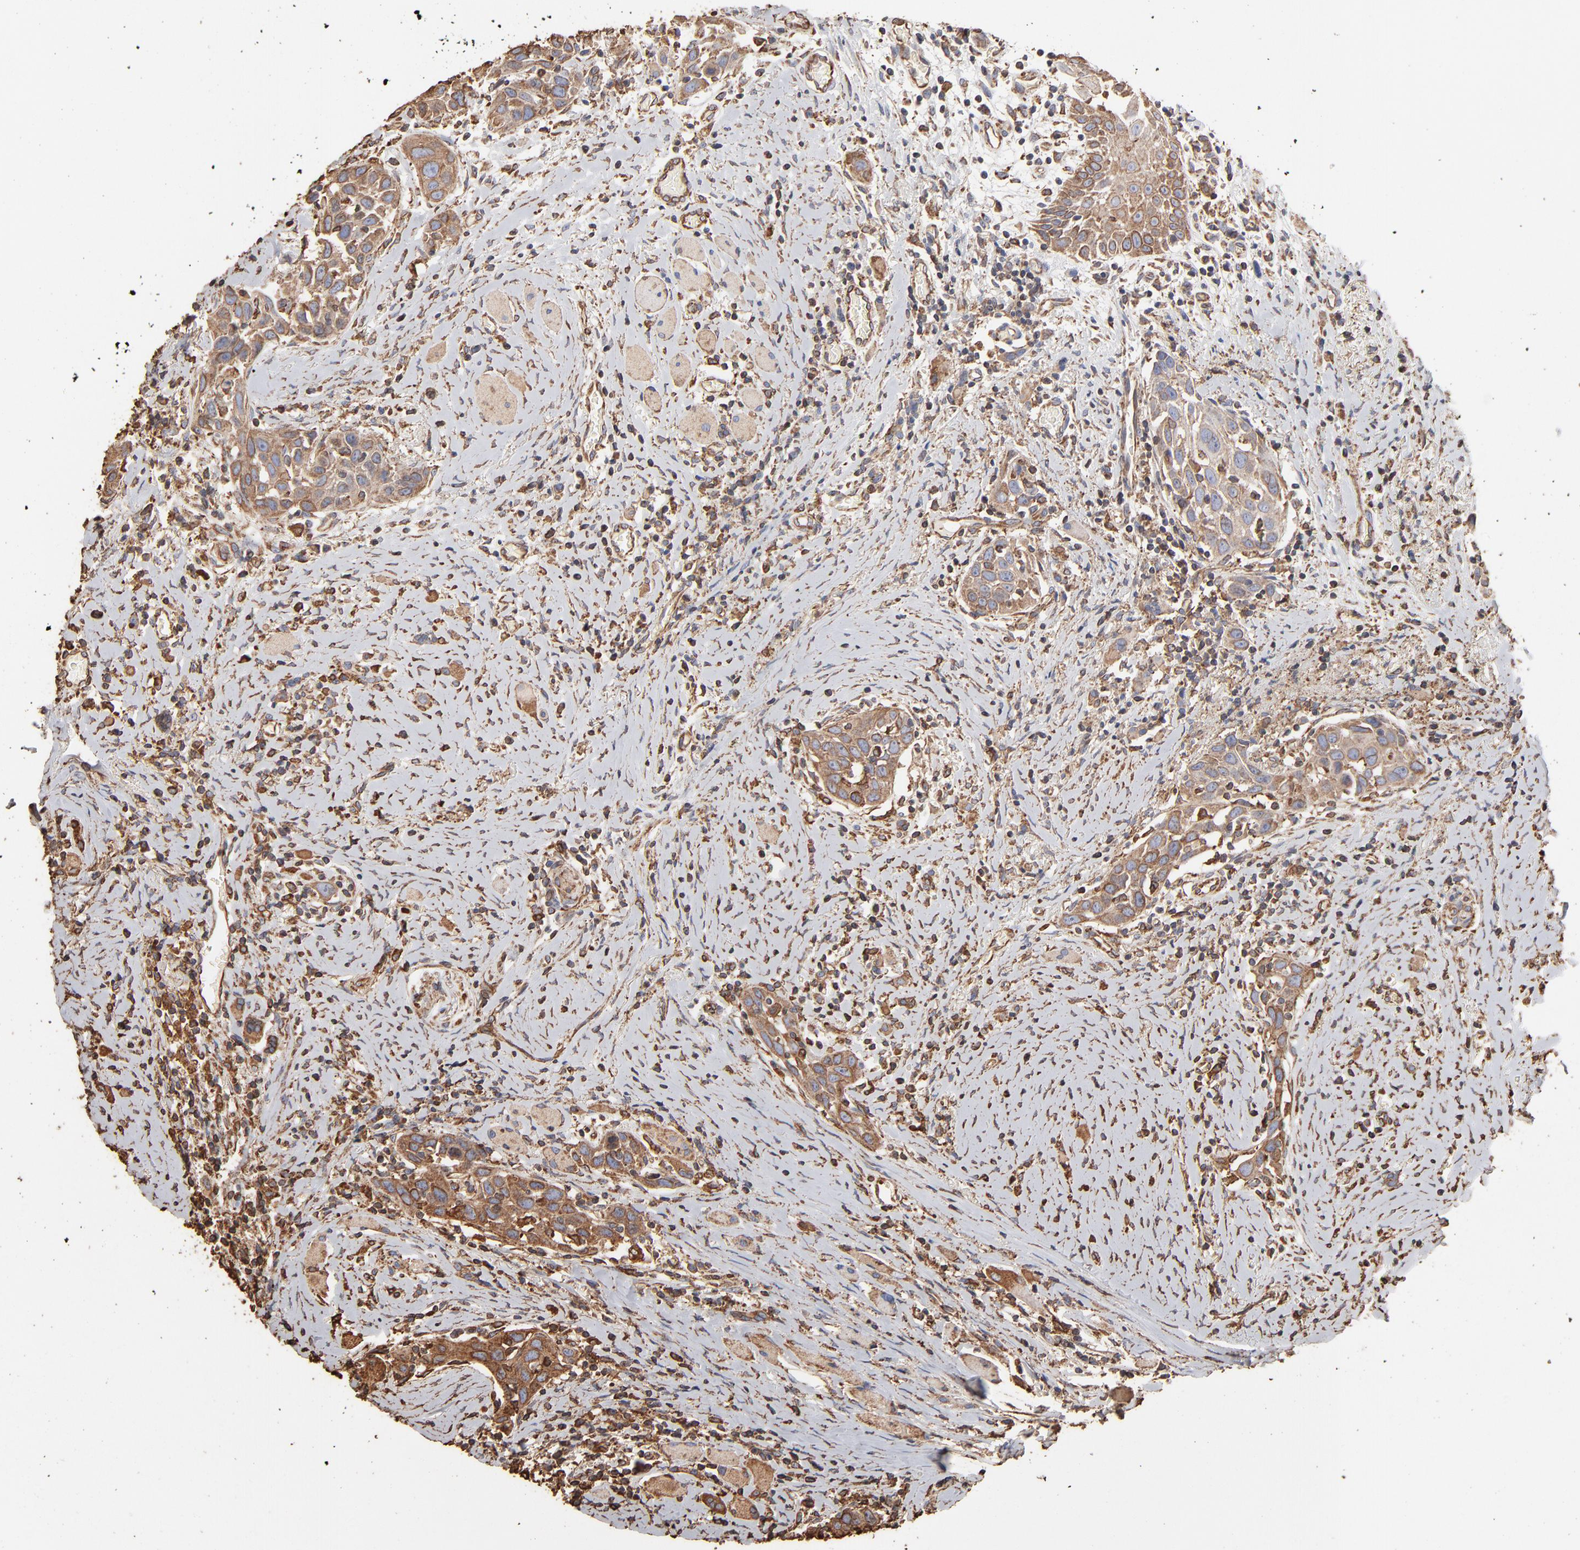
{"staining": {"intensity": "moderate", "quantity": ">75%", "location": "cytoplasmic/membranous"}, "tissue": "head and neck cancer", "cell_type": "Tumor cells", "image_type": "cancer", "snomed": [{"axis": "morphology", "description": "Squamous cell carcinoma, NOS"}, {"axis": "topography", "description": "Oral tissue"}, {"axis": "topography", "description": "Head-Neck"}], "caption": "Moderate cytoplasmic/membranous protein staining is appreciated in approximately >75% of tumor cells in head and neck cancer.", "gene": "PDIA3", "patient": {"sex": "female", "age": 50}}